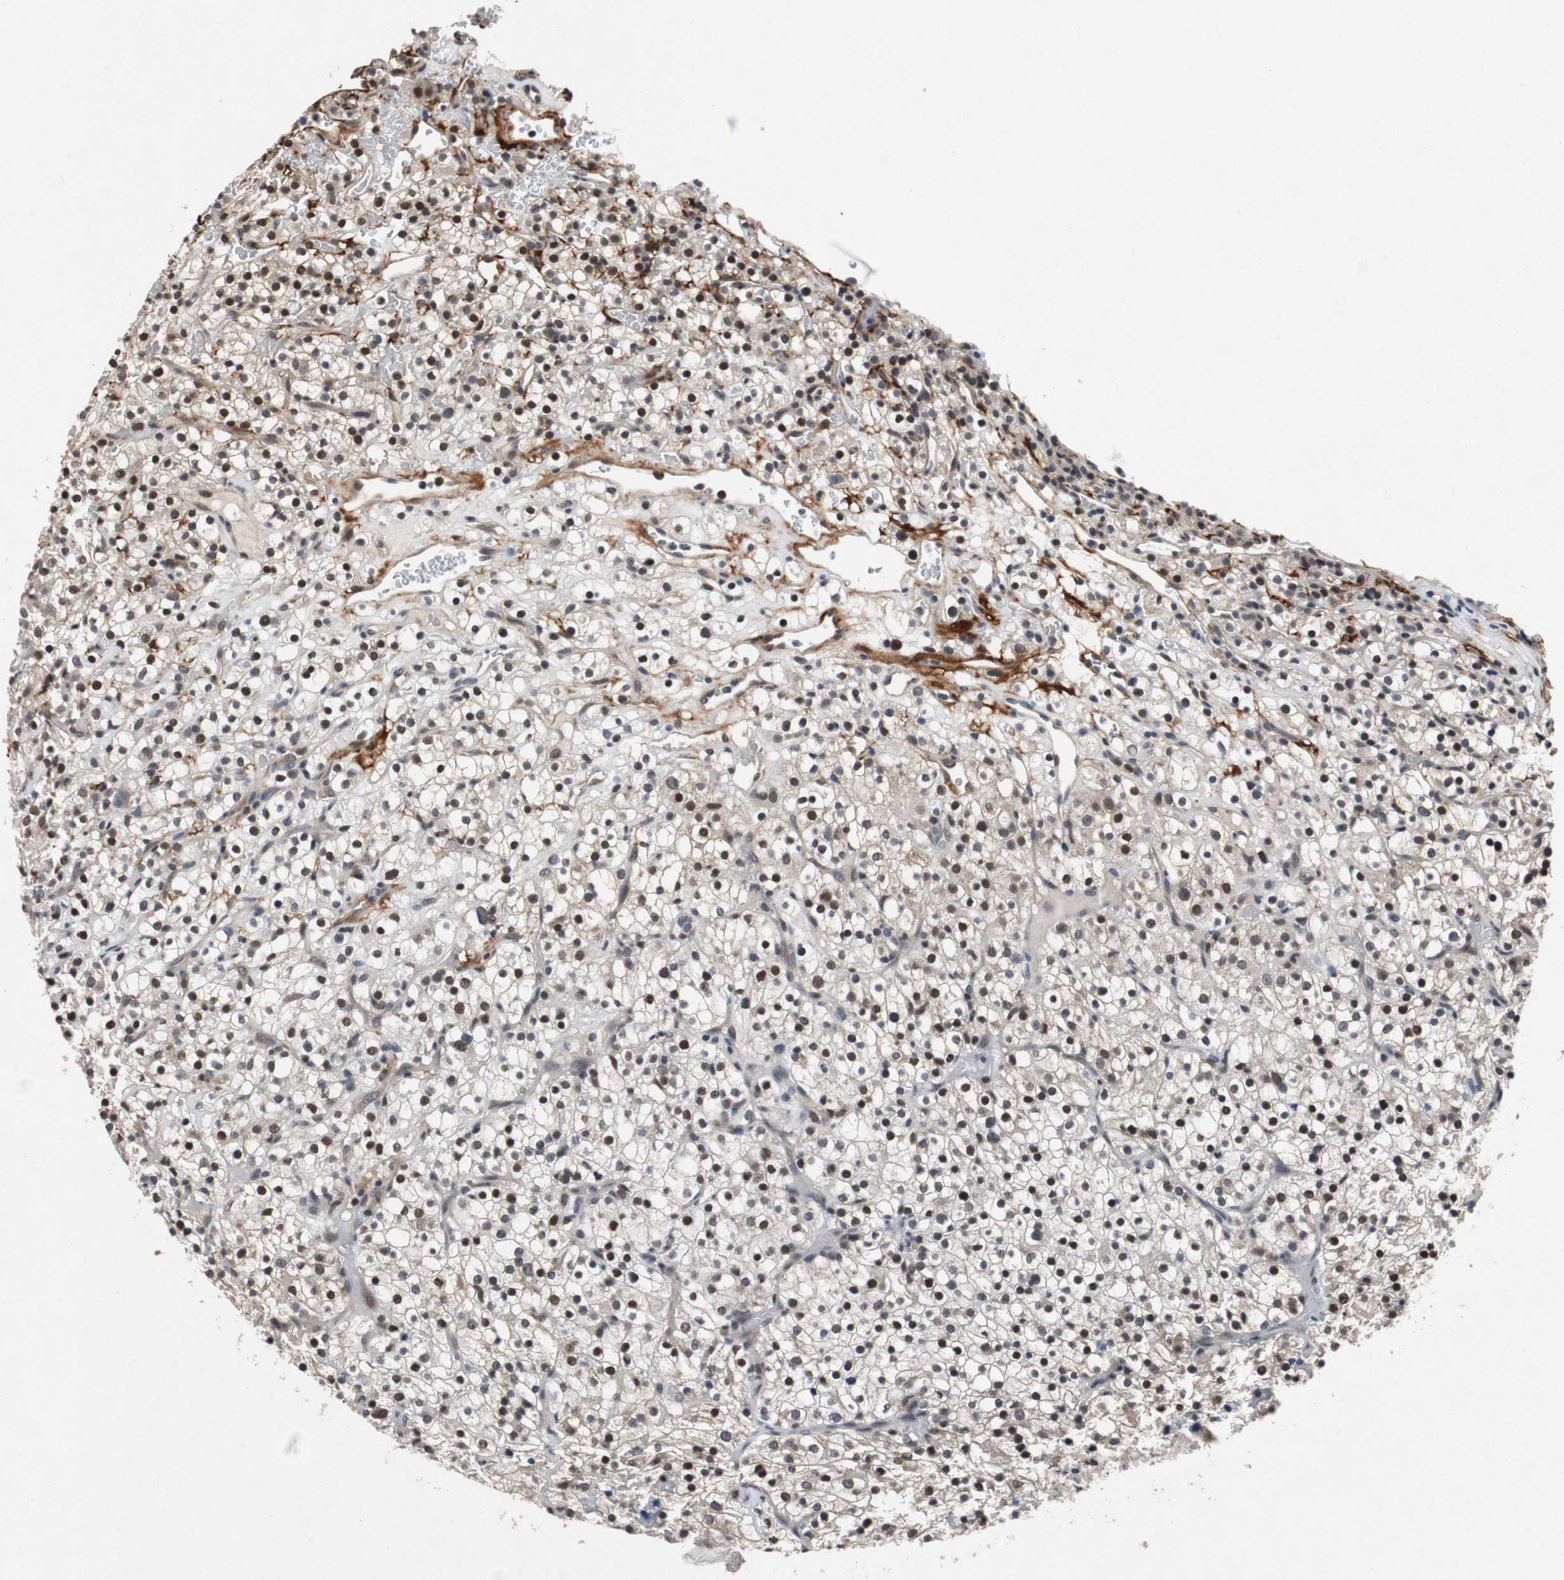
{"staining": {"intensity": "moderate", "quantity": "25%-75%", "location": "nuclear"}, "tissue": "renal cancer", "cell_type": "Tumor cells", "image_type": "cancer", "snomed": [{"axis": "morphology", "description": "Normal tissue, NOS"}, {"axis": "morphology", "description": "Adenocarcinoma, NOS"}, {"axis": "topography", "description": "Kidney"}], "caption": "A histopathology image showing moderate nuclear staining in about 25%-75% of tumor cells in adenocarcinoma (renal), as visualized by brown immunohistochemical staining.", "gene": "TP63", "patient": {"sex": "female", "age": 72}}